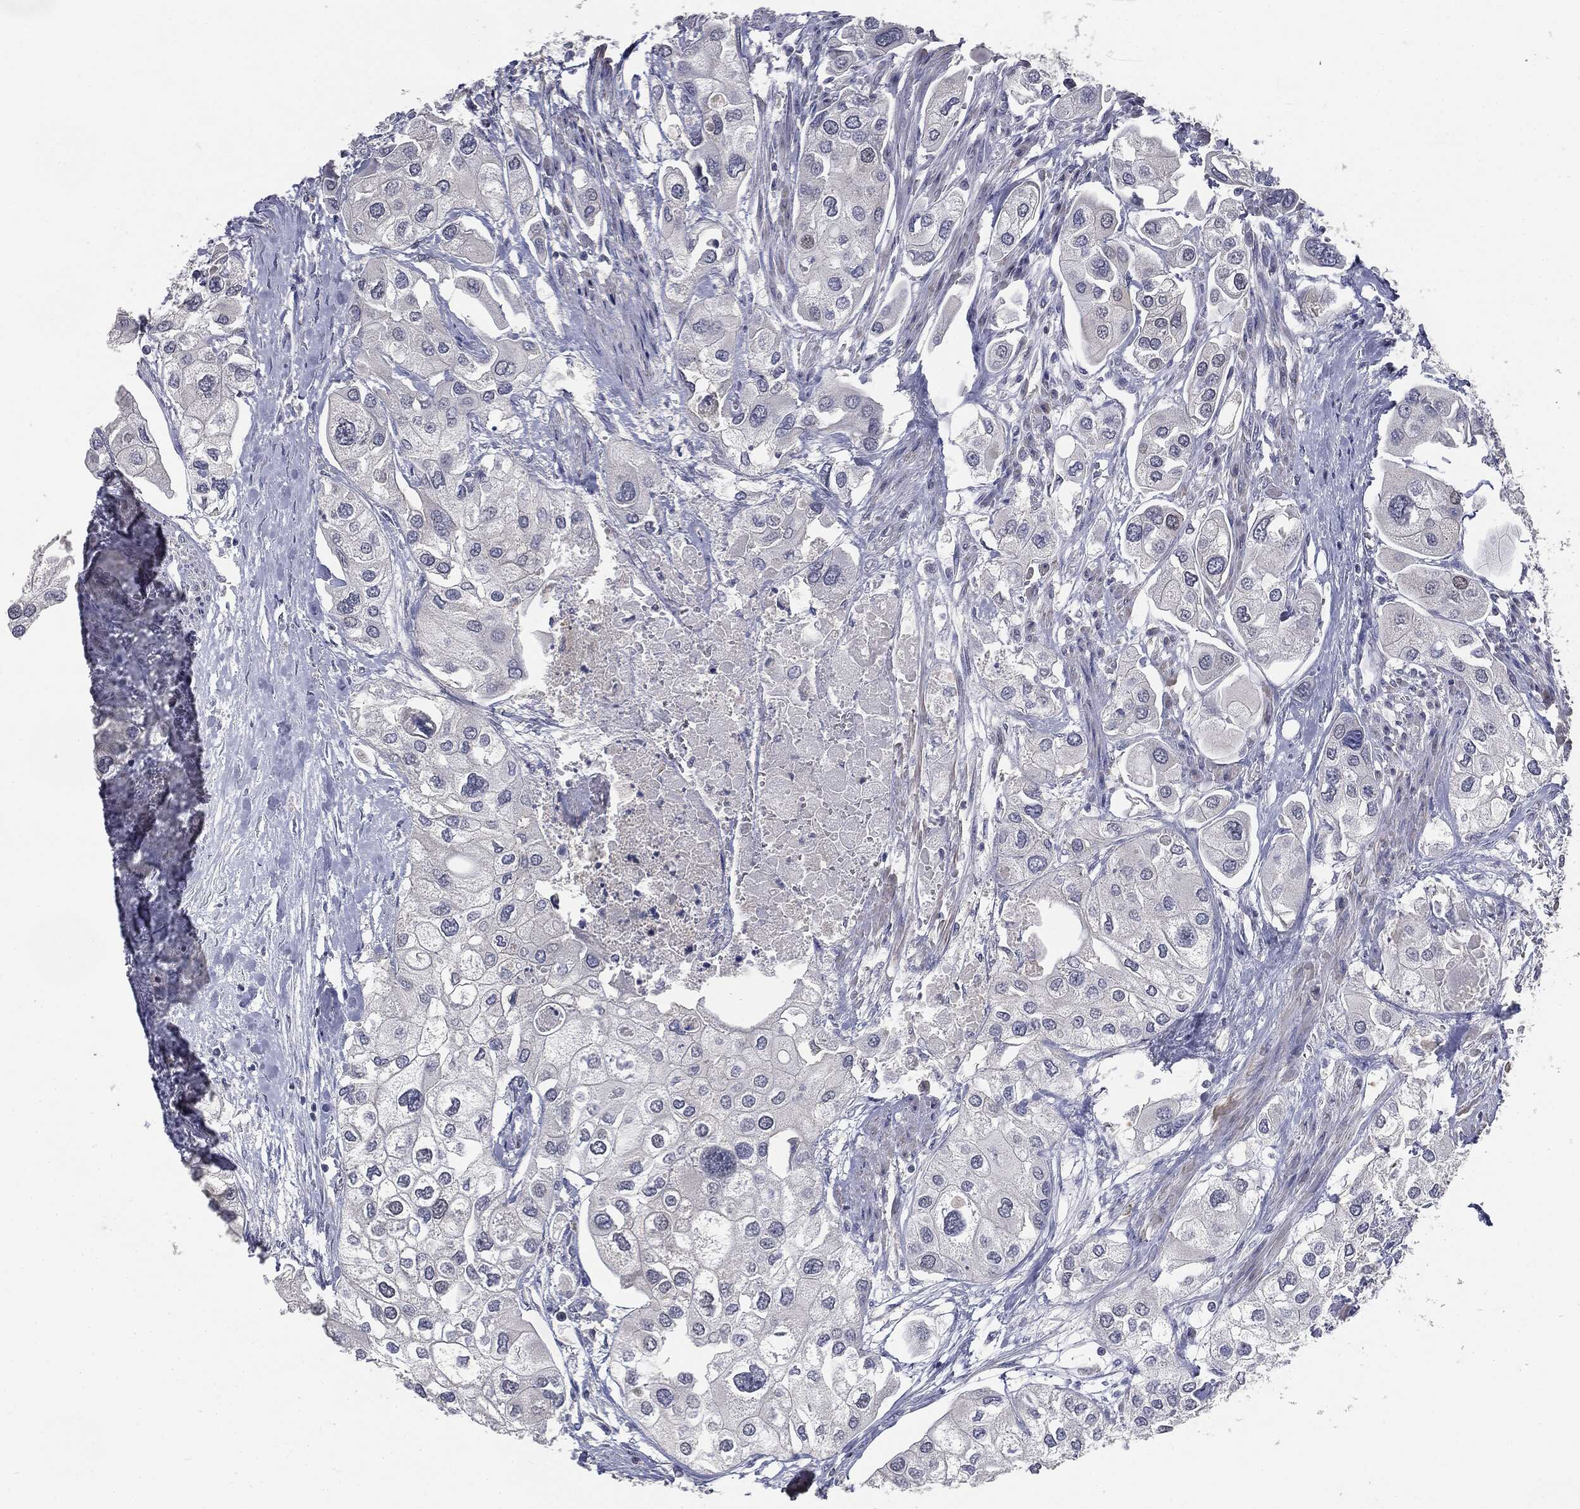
{"staining": {"intensity": "negative", "quantity": "none", "location": "none"}, "tissue": "urothelial cancer", "cell_type": "Tumor cells", "image_type": "cancer", "snomed": [{"axis": "morphology", "description": "Urothelial carcinoma, High grade"}, {"axis": "topography", "description": "Urinary bladder"}], "caption": "The micrograph shows no staining of tumor cells in urothelial carcinoma (high-grade).", "gene": "SLC2A2", "patient": {"sex": "male", "age": 64}}